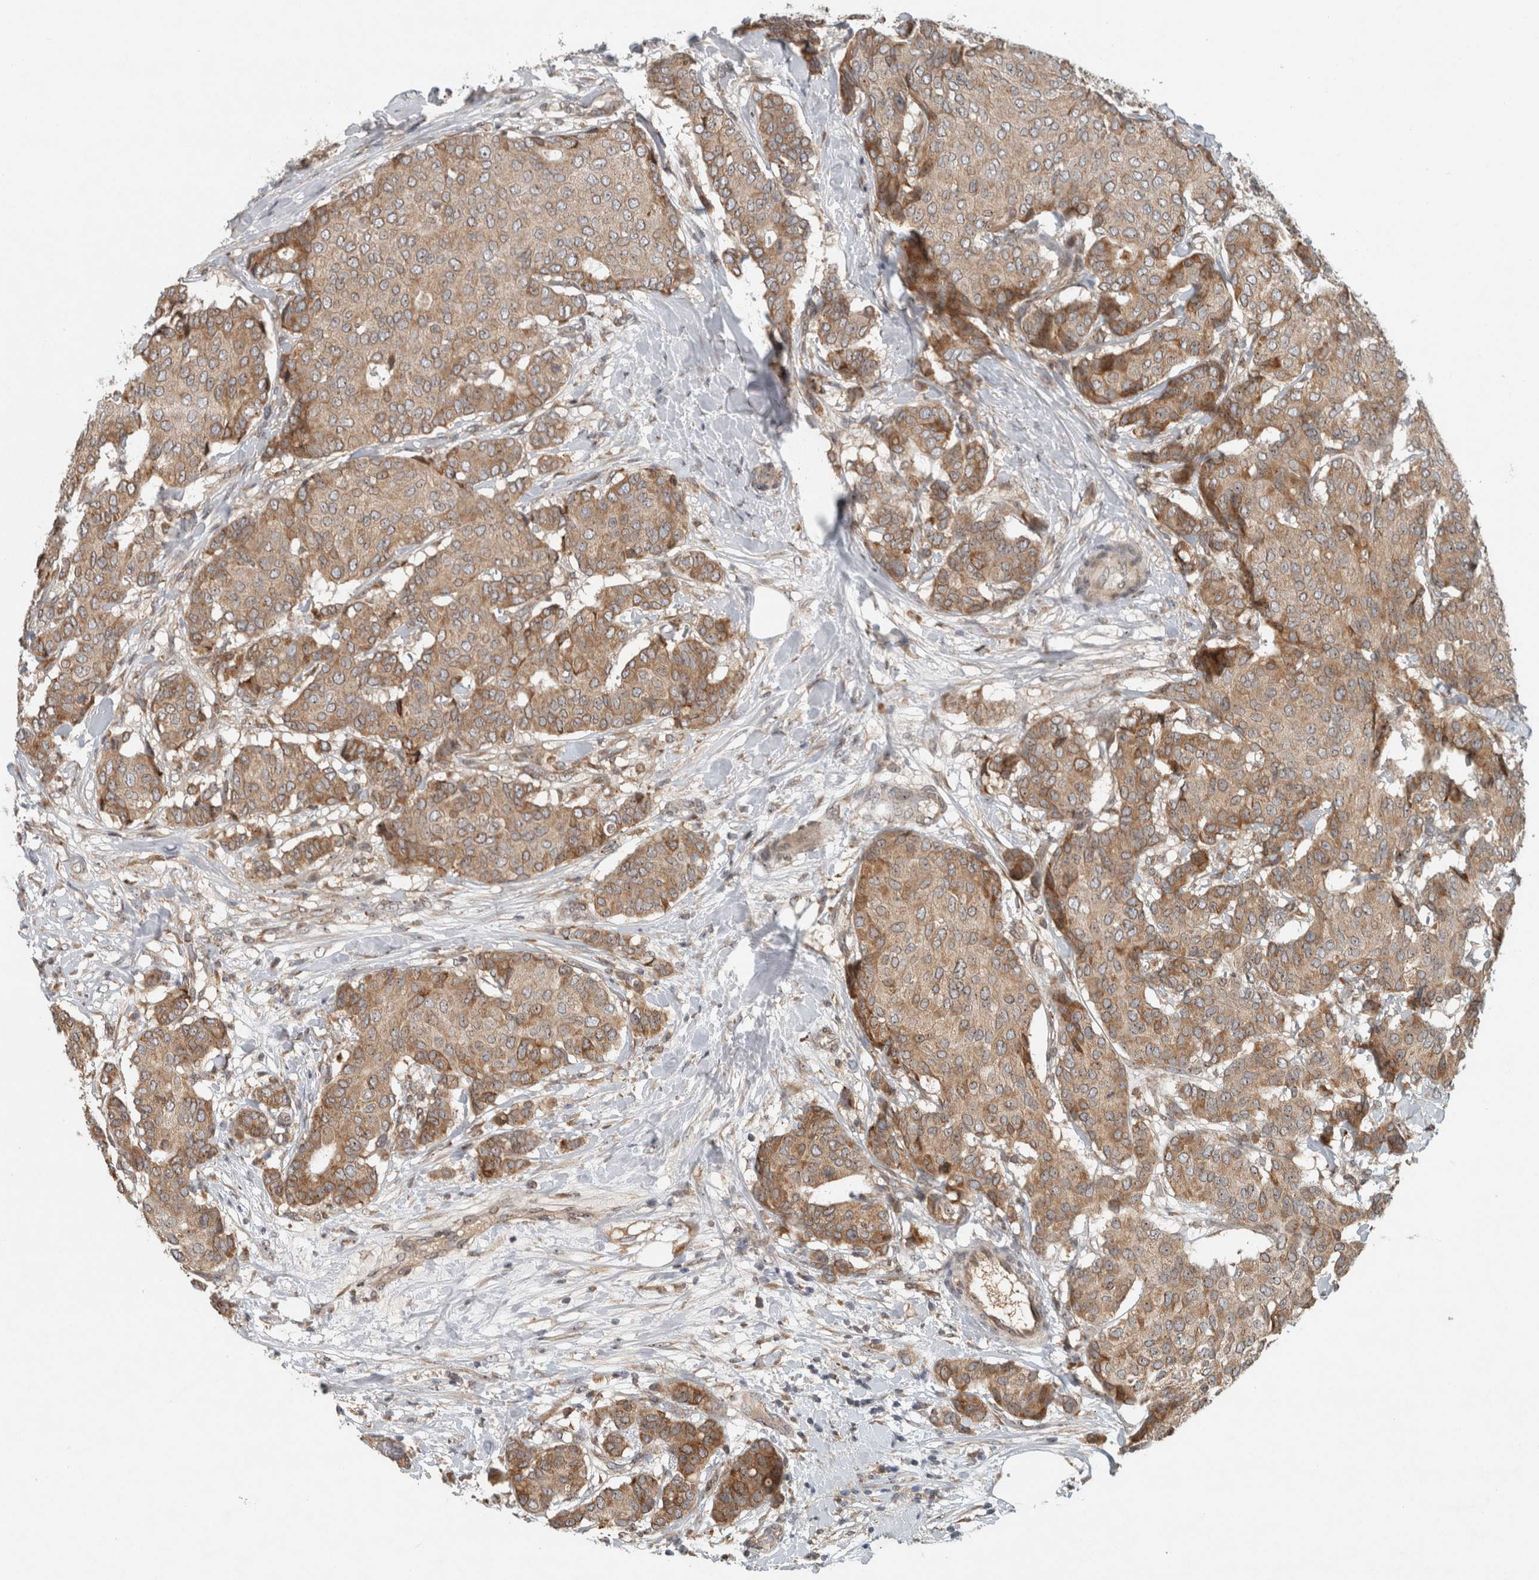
{"staining": {"intensity": "moderate", "quantity": ">75%", "location": "cytoplasmic/membranous"}, "tissue": "breast cancer", "cell_type": "Tumor cells", "image_type": "cancer", "snomed": [{"axis": "morphology", "description": "Duct carcinoma"}, {"axis": "topography", "description": "Breast"}], "caption": "Immunohistochemical staining of human intraductal carcinoma (breast) exhibits moderate cytoplasmic/membranous protein positivity in approximately >75% of tumor cells.", "gene": "GPR137B", "patient": {"sex": "female", "age": 75}}